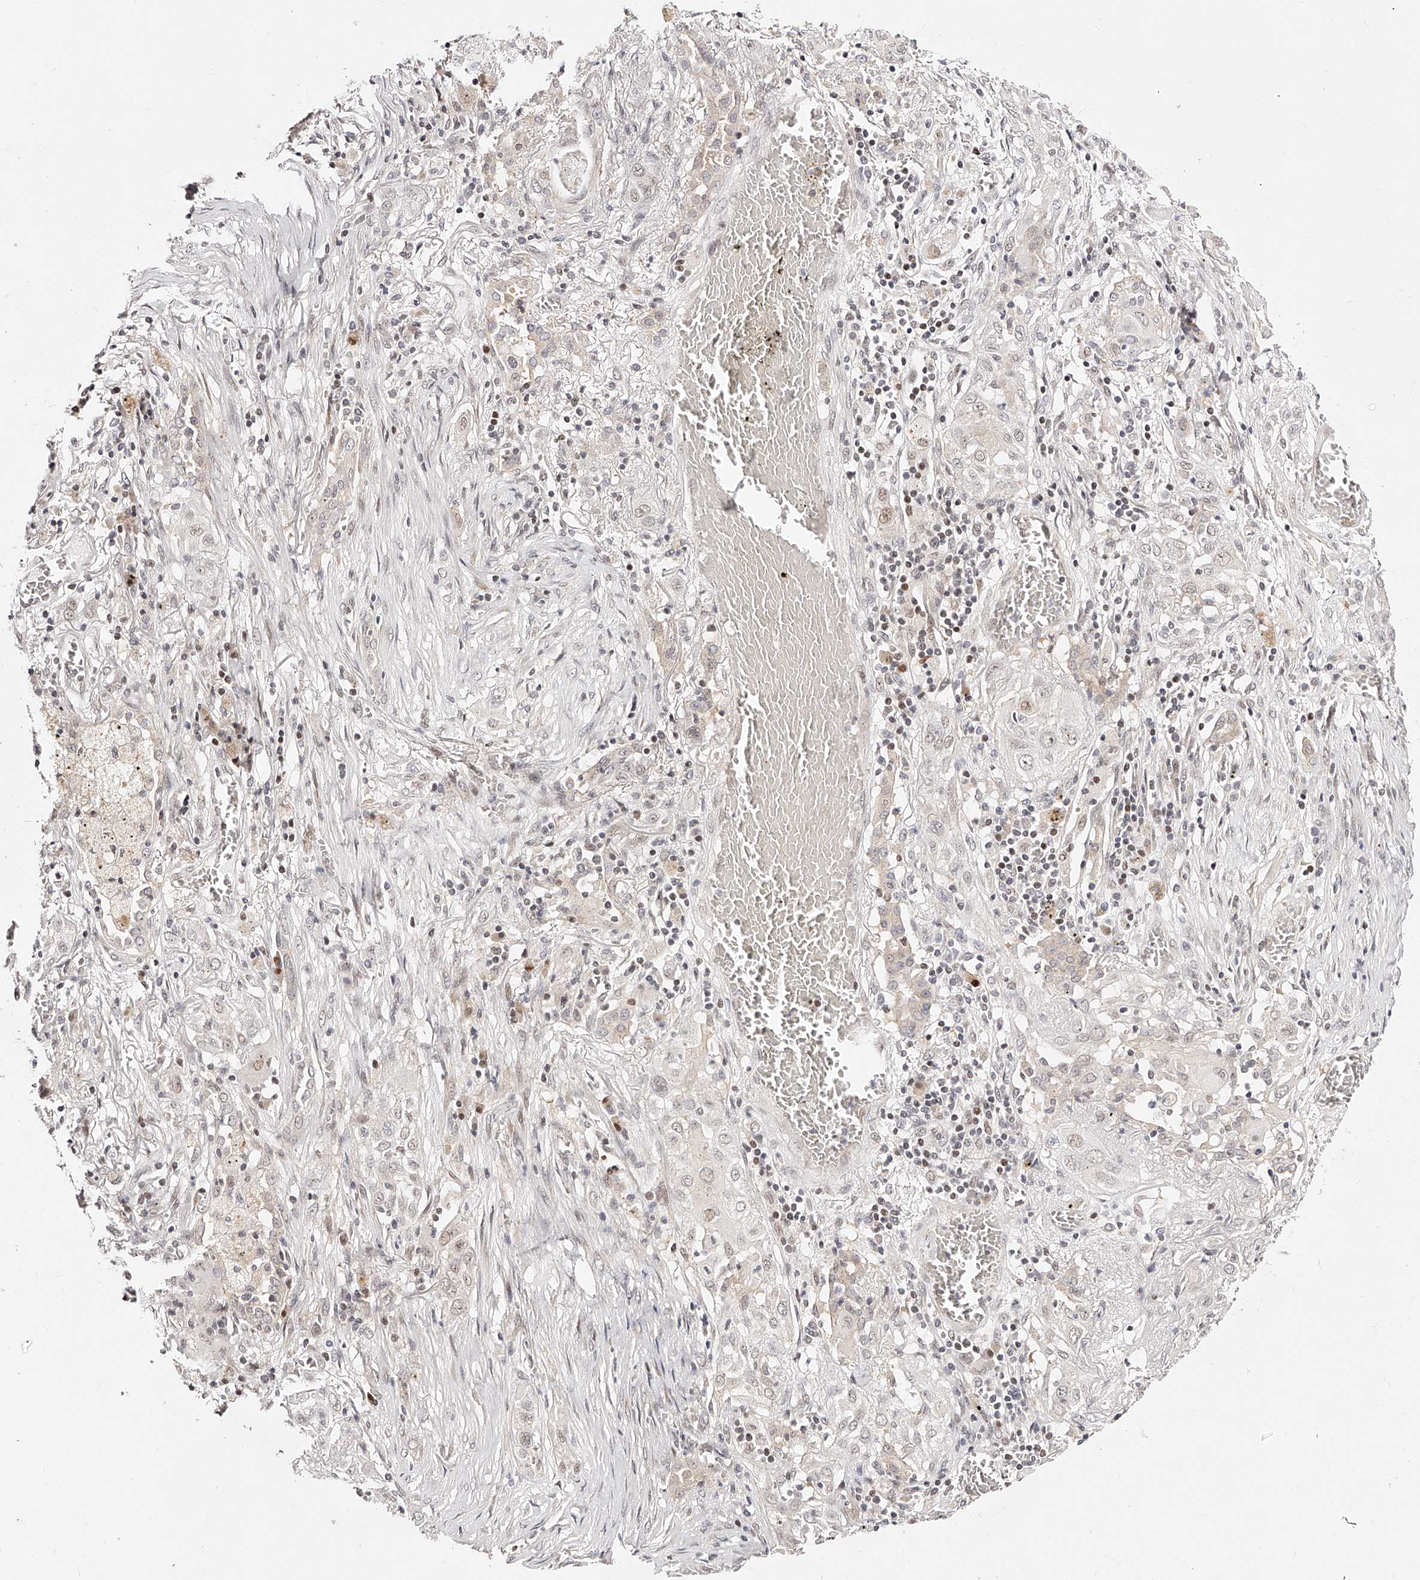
{"staining": {"intensity": "weak", "quantity": "<25%", "location": "nuclear"}, "tissue": "lung cancer", "cell_type": "Tumor cells", "image_type": "cancer", "snomed": [{"axis": "morphology", "description": "Squamous cell carcinoma, NOS"}, {"axis": "topography", "description": "Lung"}], "caption": "High magnification brightfield microscopy of lung cancer stained with DAB (brown) and counterstained with hematoxylin (blue): tumor cells show no significant positivity.", "gene": "USF3", "patient": {"sex": "female", "age": 47}}